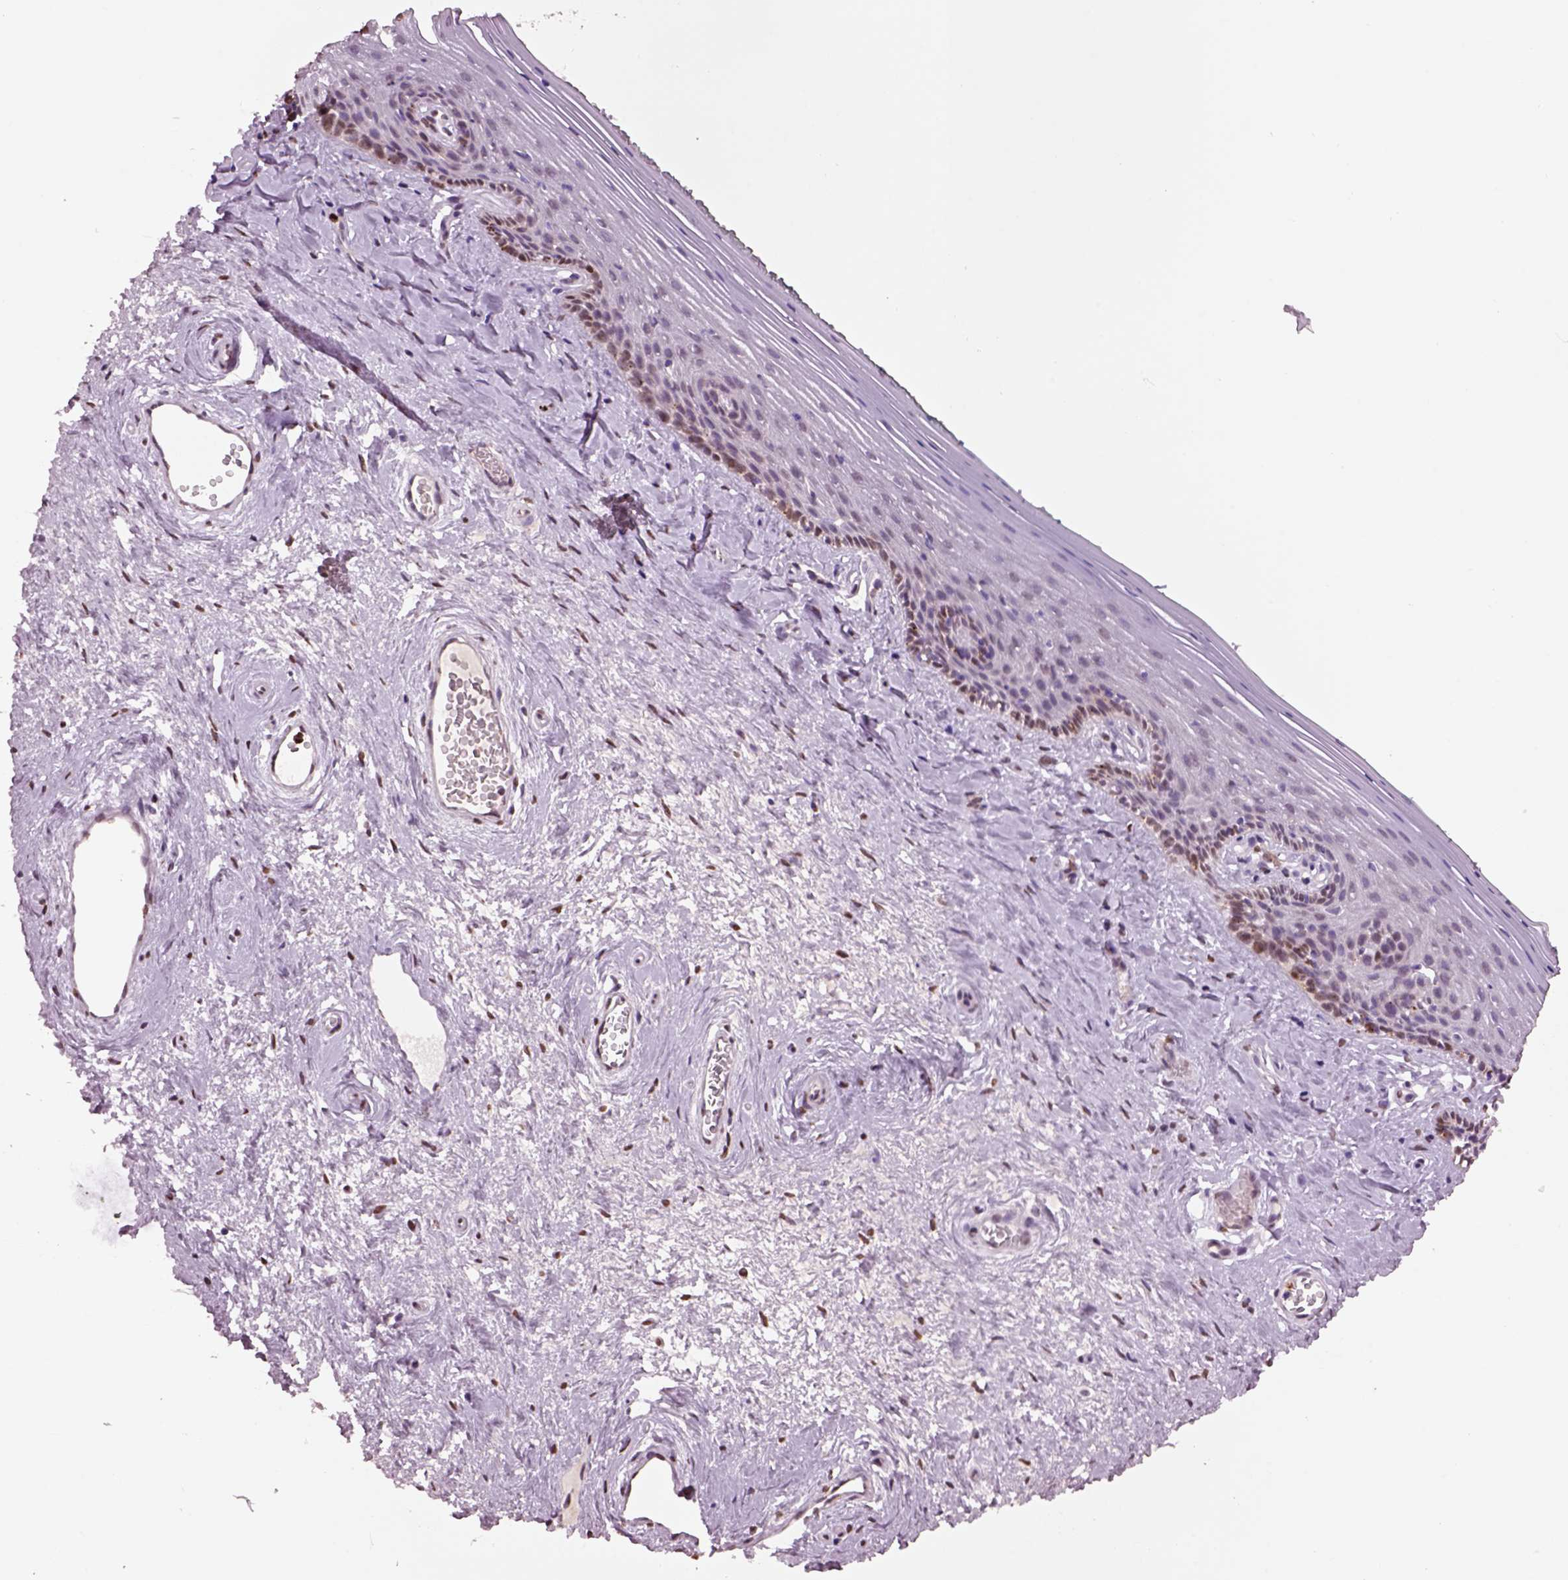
{"staining": {"intensity": "moderate", "quantity": "25%-75%", "location": "nuclear"}, "tissue": "vagina", "cell_type": "Squamous epithelial cells", "image_type": "normal", "snomed": [{"axis": "morphology", "description": "Normal tissue, NOS"}, {"axis": "topography", "description": "Vagina"}], "caption": "A medium amount of moderate nuclear staining is present in approximately 25%-75% of squamous epithelial cells in unremarkable vagina.", "gene": "DDX3X", "patient": {"sex": "female", "age": 45}}